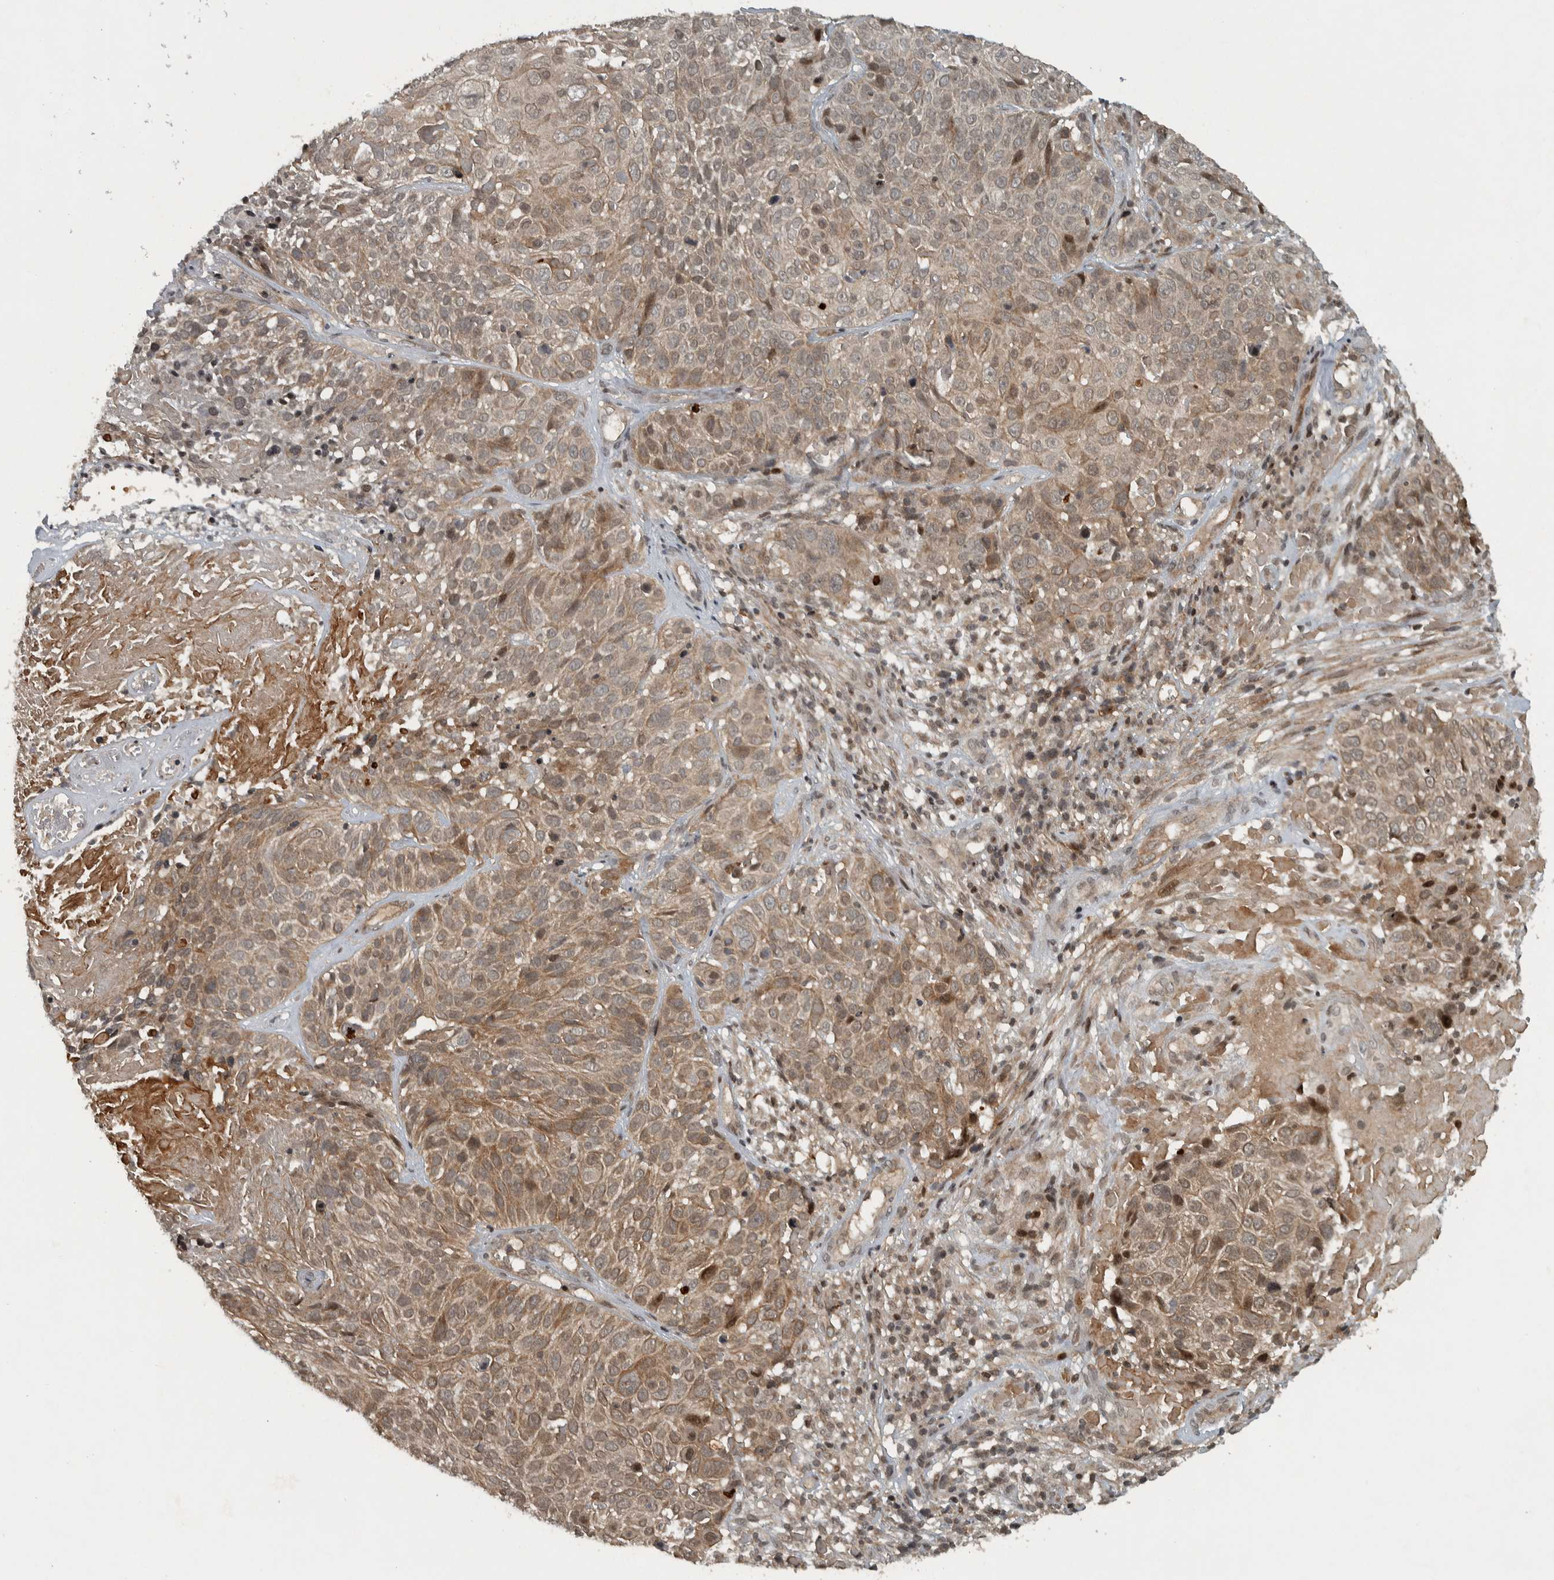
{"staining": {"intensity": "moderate", "quantity": "25%-75%", "location": "cytoplasmic/membranous"}, "tissue": "cervical cancer", "cell_type": "Tumor cells", "image_type": "cancer", "snomed": [{"axis": "morphology", "description": "Squamous cell carcinoma, NOS"}, {"axis": "topography", "description": "Cervix"}], "caption": "A medium amount of moderate cytoplasmic/membranous staining is present in approximately 25%-75% of tumor cells in cervical cancer (squamous cell carcinoma) tissue.", "gene": "KIFAP3", "patient": {"sex": "female", "age": 74}}